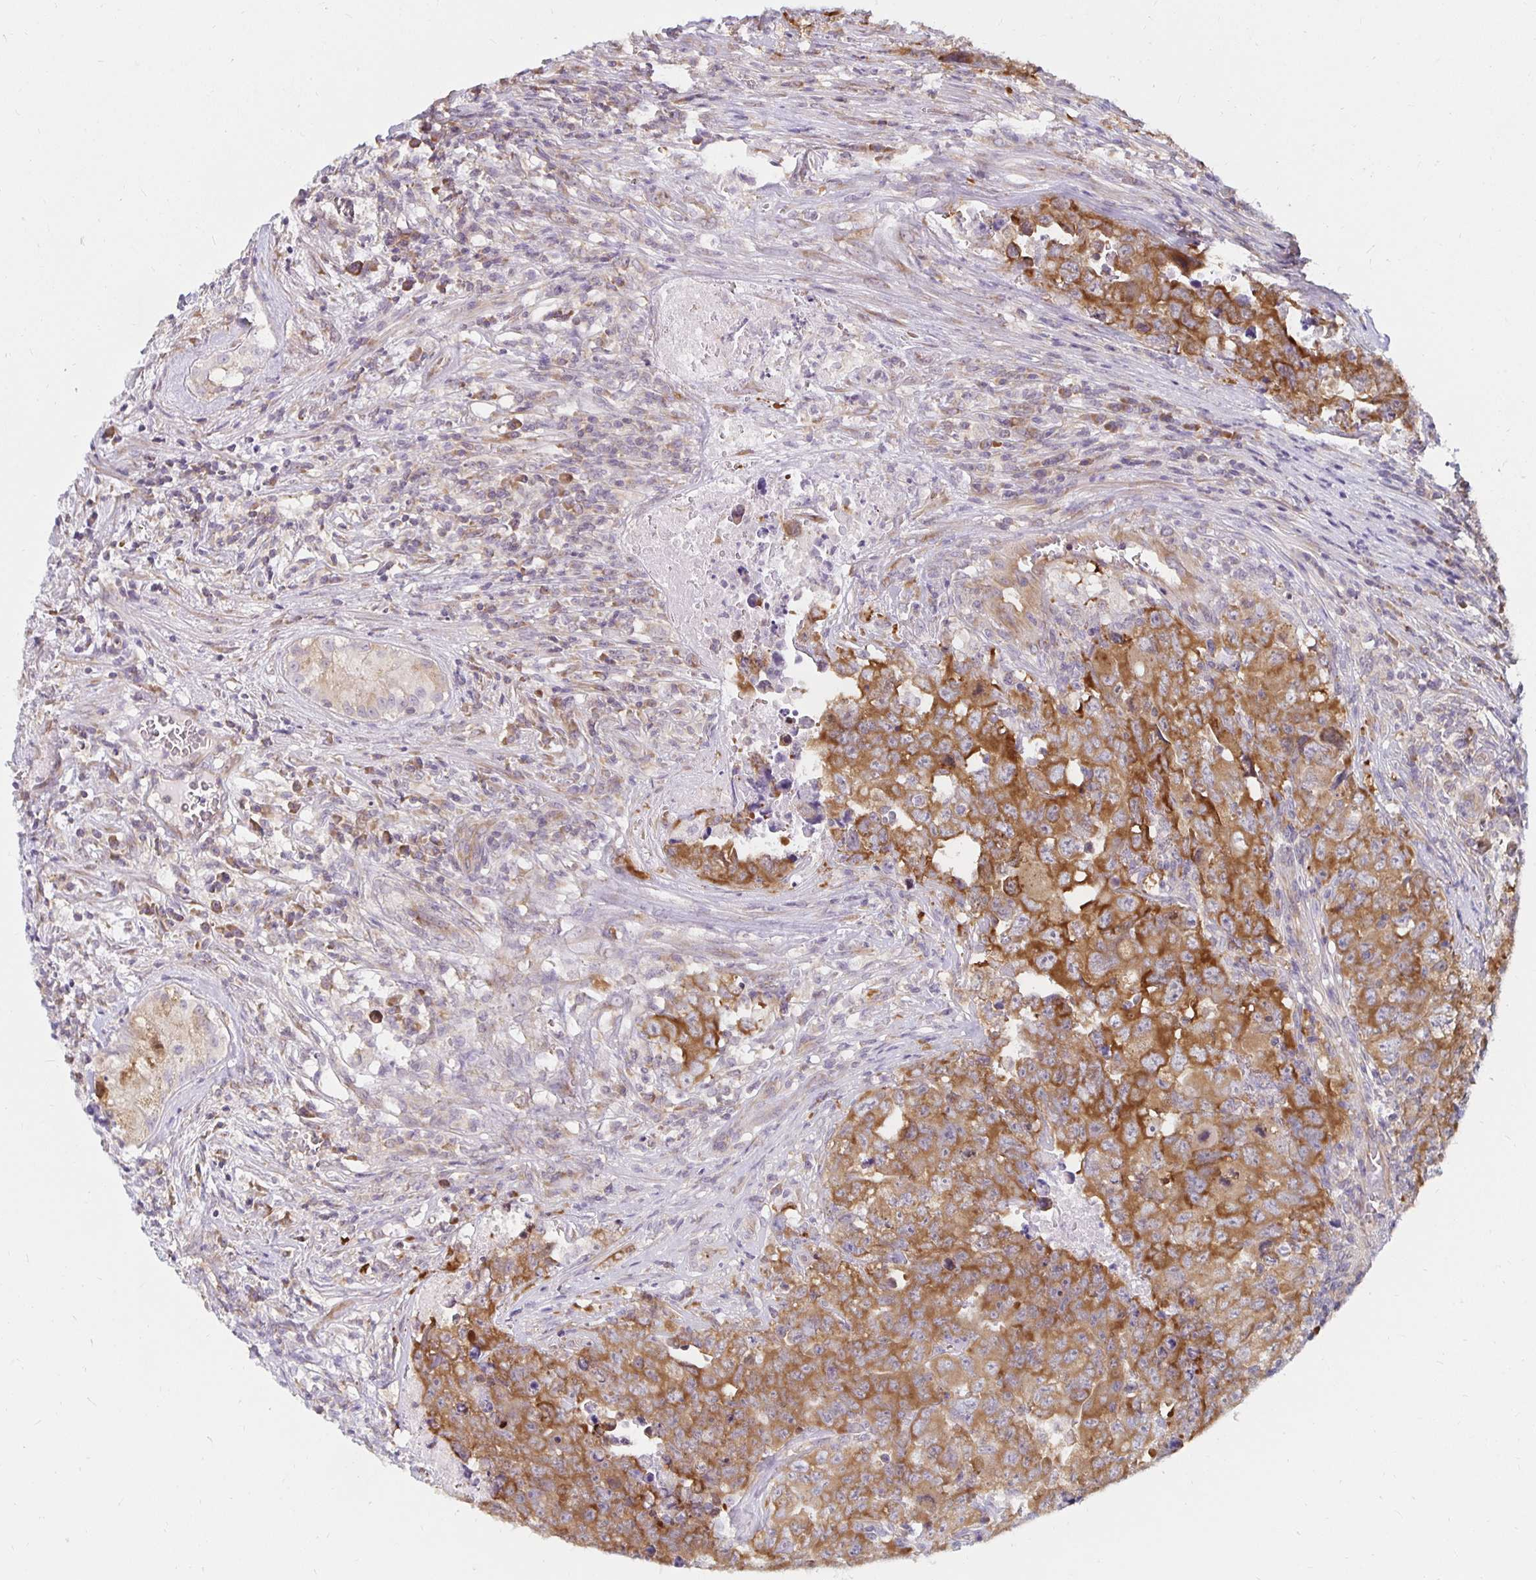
{"staining": {"intensity": "moderate", "quantity": ">75%", "location": "cytoplasmic/membranous"}, "tissue": "testis cancer", "cell_type": "Tumor cells", "image_type": "cancer", "snomed": [{"axis": "morphology", "description": "Carcinoma, Embryonal, NOS"}, {"axis": "topography", "description": "Testis"}], "caption": "Testis cancer was stained to show a protein in brown. There is medium levels of moderate cytoplasmic/membranous positivity in approximately >75% of tumor cells. Immunohistochemistry (ihc) stains the protein in brown and the nuclei are stained blue.", "gene": "PDAP1", "patient": {"sex": "male", "age": 24}}